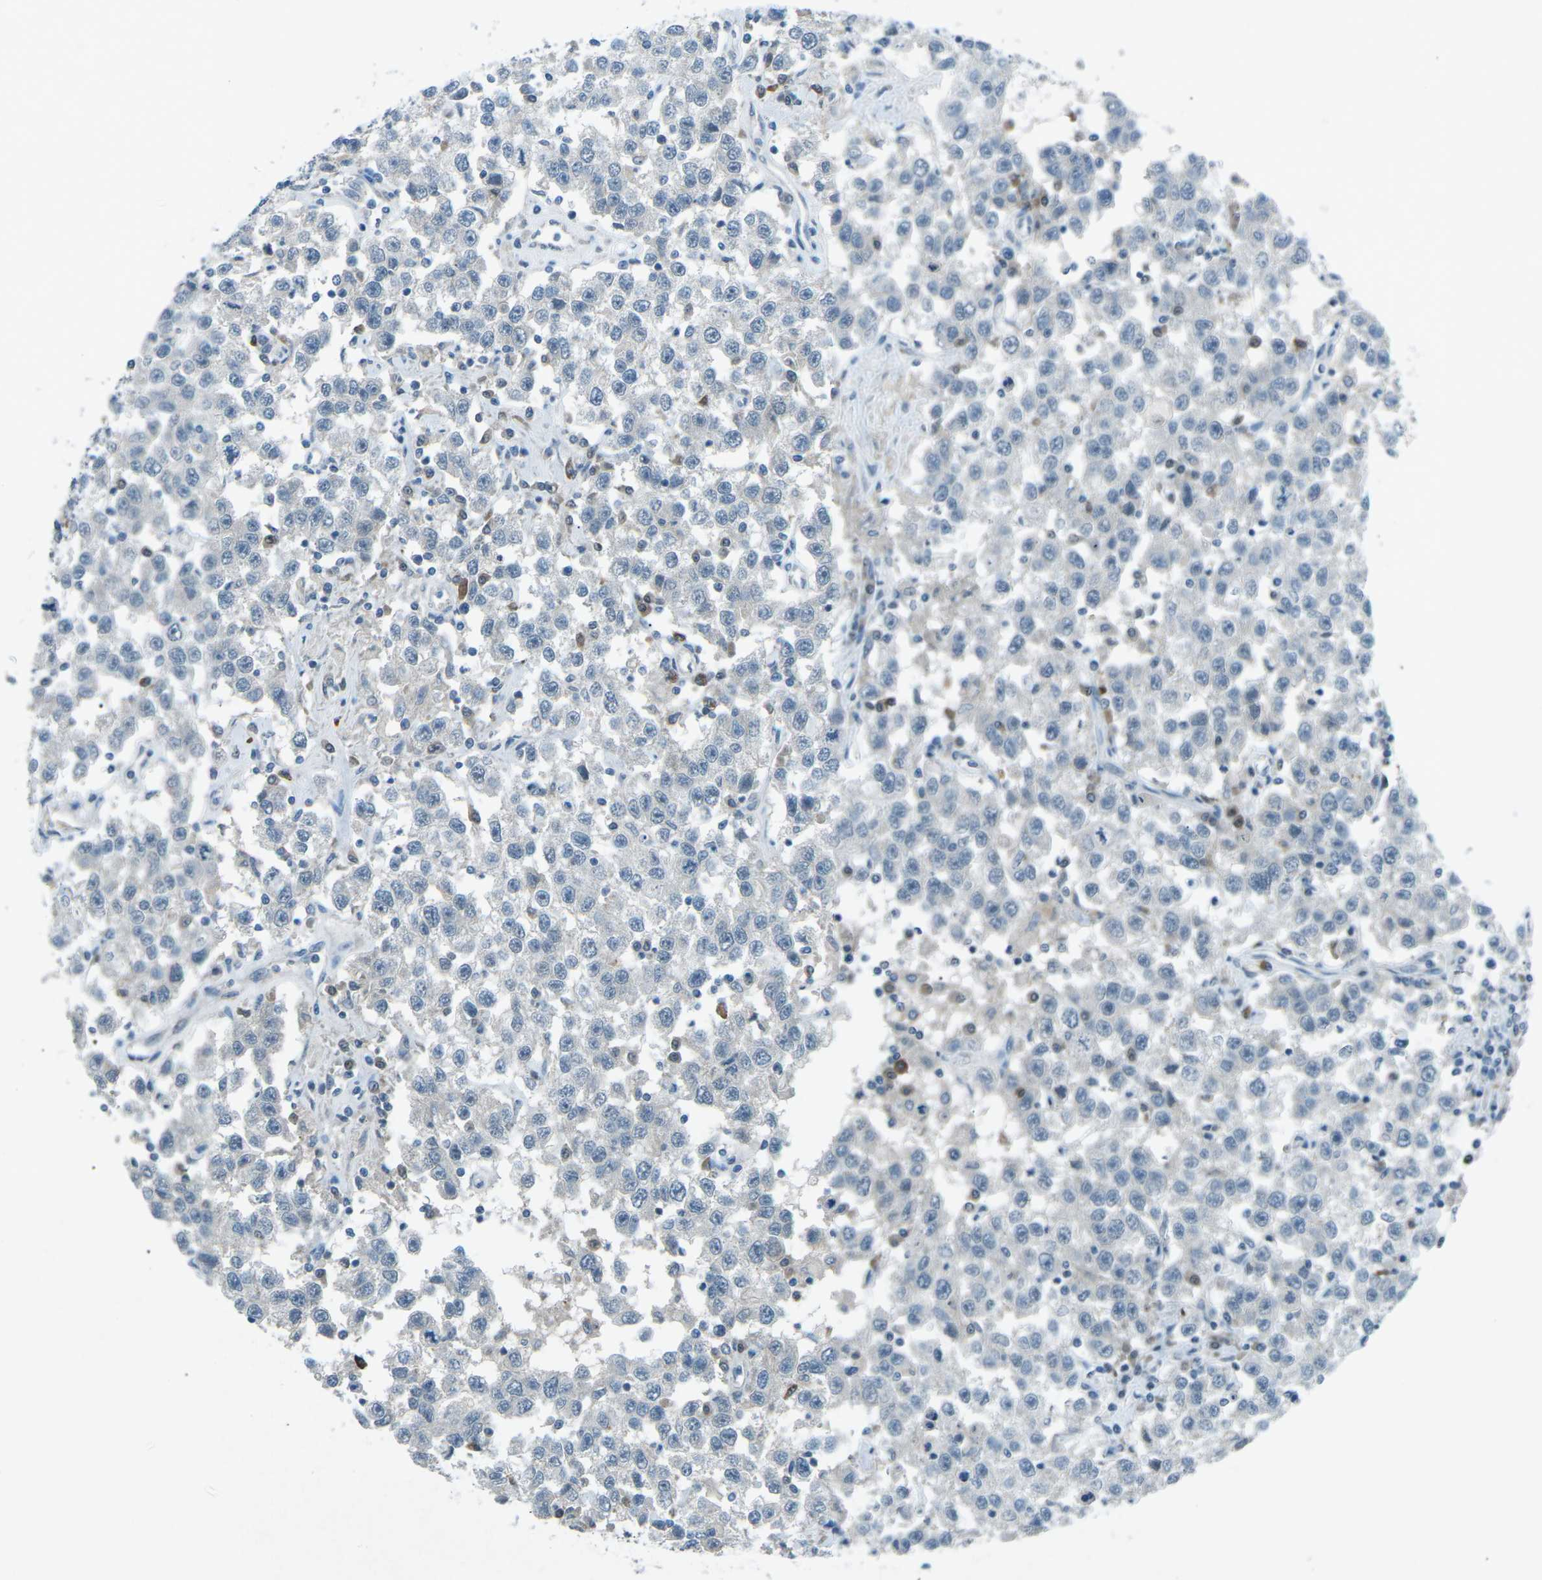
{"staining": {"intensity": "negative", "quantity": "none", "location": "none"}, "tissue": "testis cancer", "cell_type": "Tumor cells", "image_type": "cancer", "snomed": [{"axis": "morphology", "description": "Seminoma, NOS"}, {"axis": "topography", "description": "Testis"}], "caption": "An image of human testis cancer (seminoma) is negative for staining in tumor cells.", "gene": "PRKCA", "patient": {"sex": "male", "age": 41}}